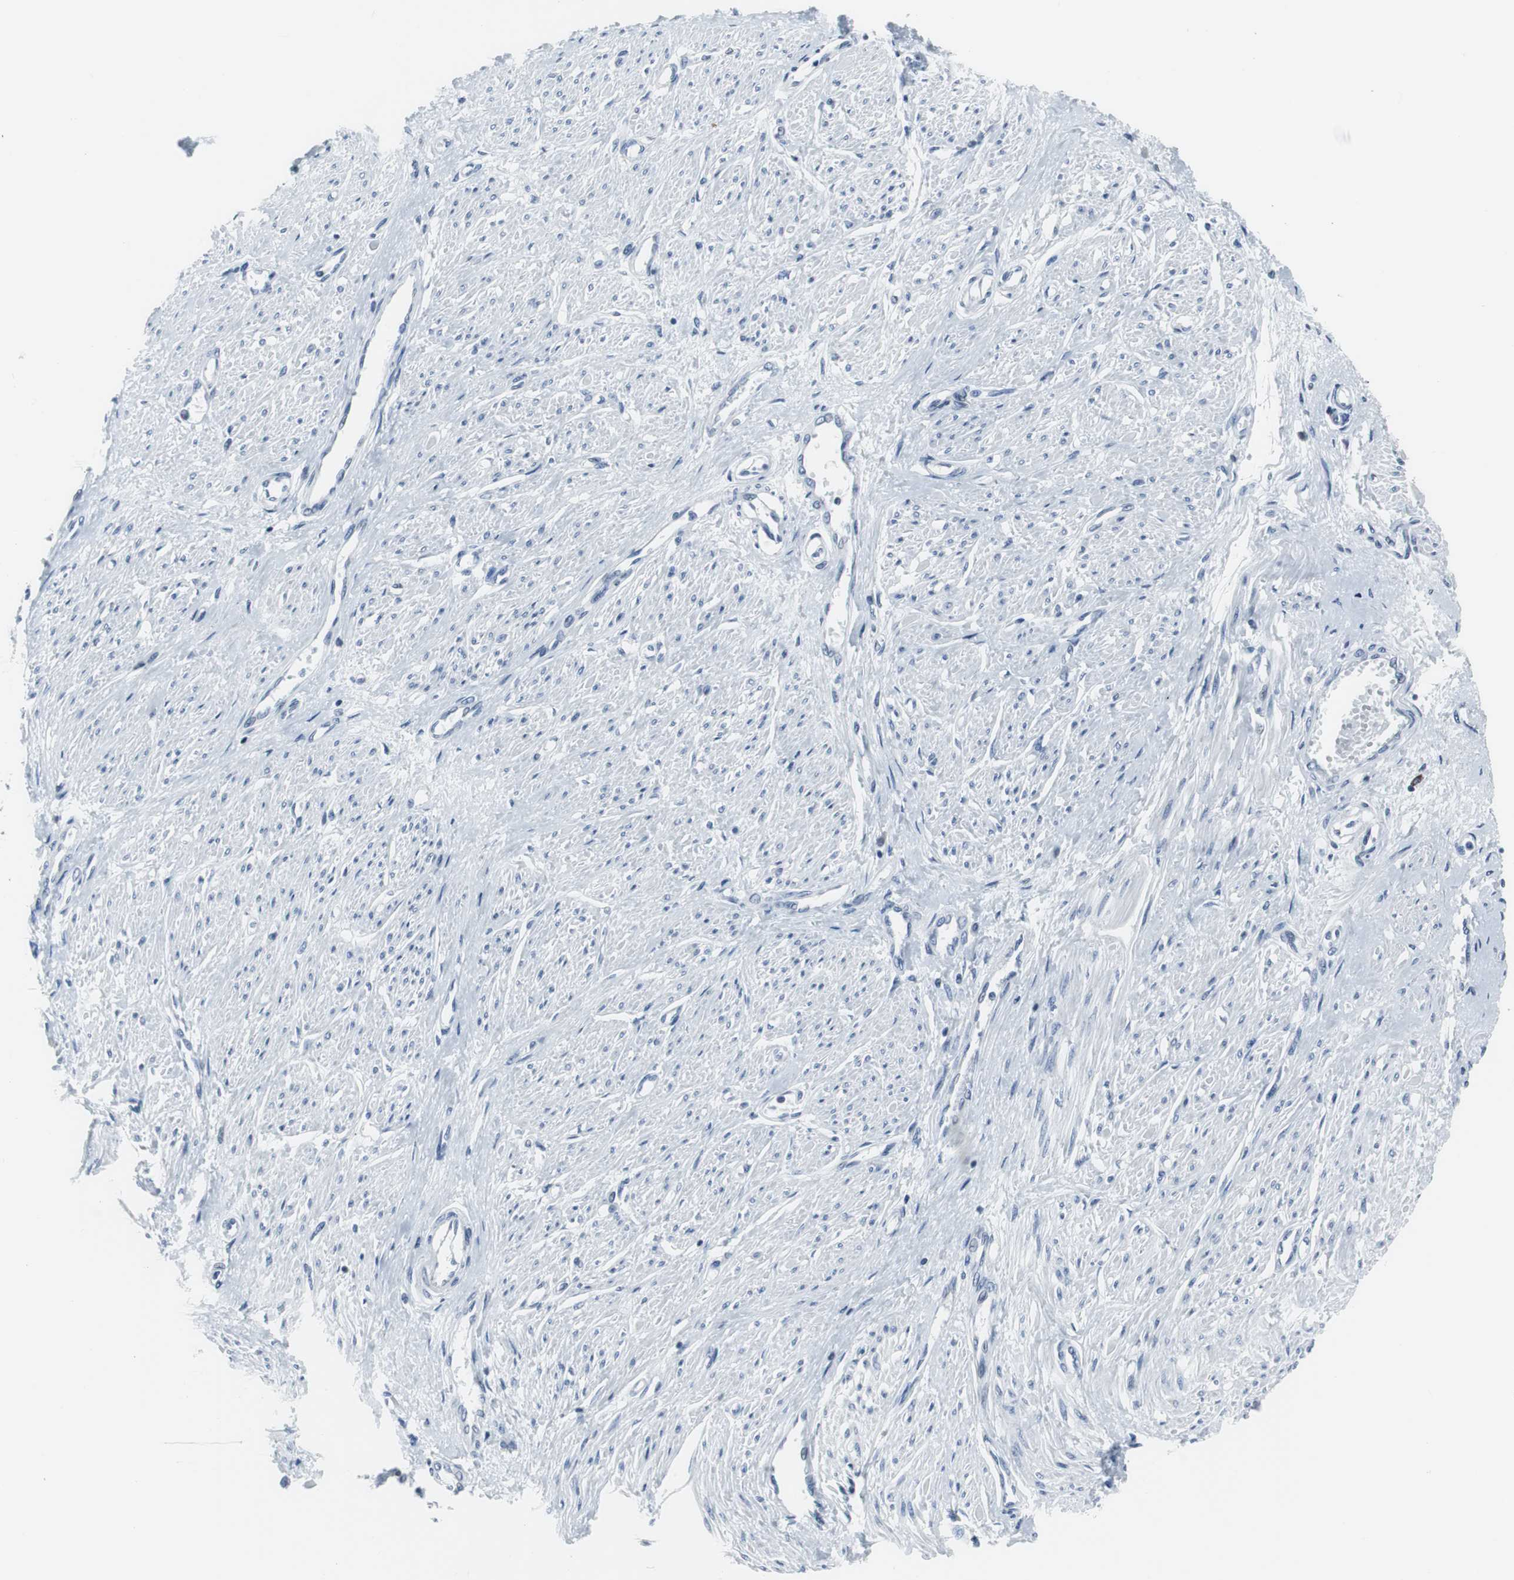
{"staining": {"intensity": "weak", "quantity": "<25%", "location": "nuclear"}, "tissue": "smooth muscle", "cell_type": "Smooth muscle cells", "image_type": "normal", "snomed": [{"axis": "morphology", "description": "Normal tissue, NOS"}, {"axis": "topography", "description": "Smooth muscle"}, {"axis": "topography", "description": "Uterus"}], "caption": "DAB immunohistochemical staining of unremarkable human smooth muscle exhibits no significant staining in smooth muscle cells. Brightfield microscopy of IHC stained with DAB (brown) and hematoxylin (blue), captured at high magnification.", "gene": "DOK1", "patient": {"sex": "female", "age": 39}}